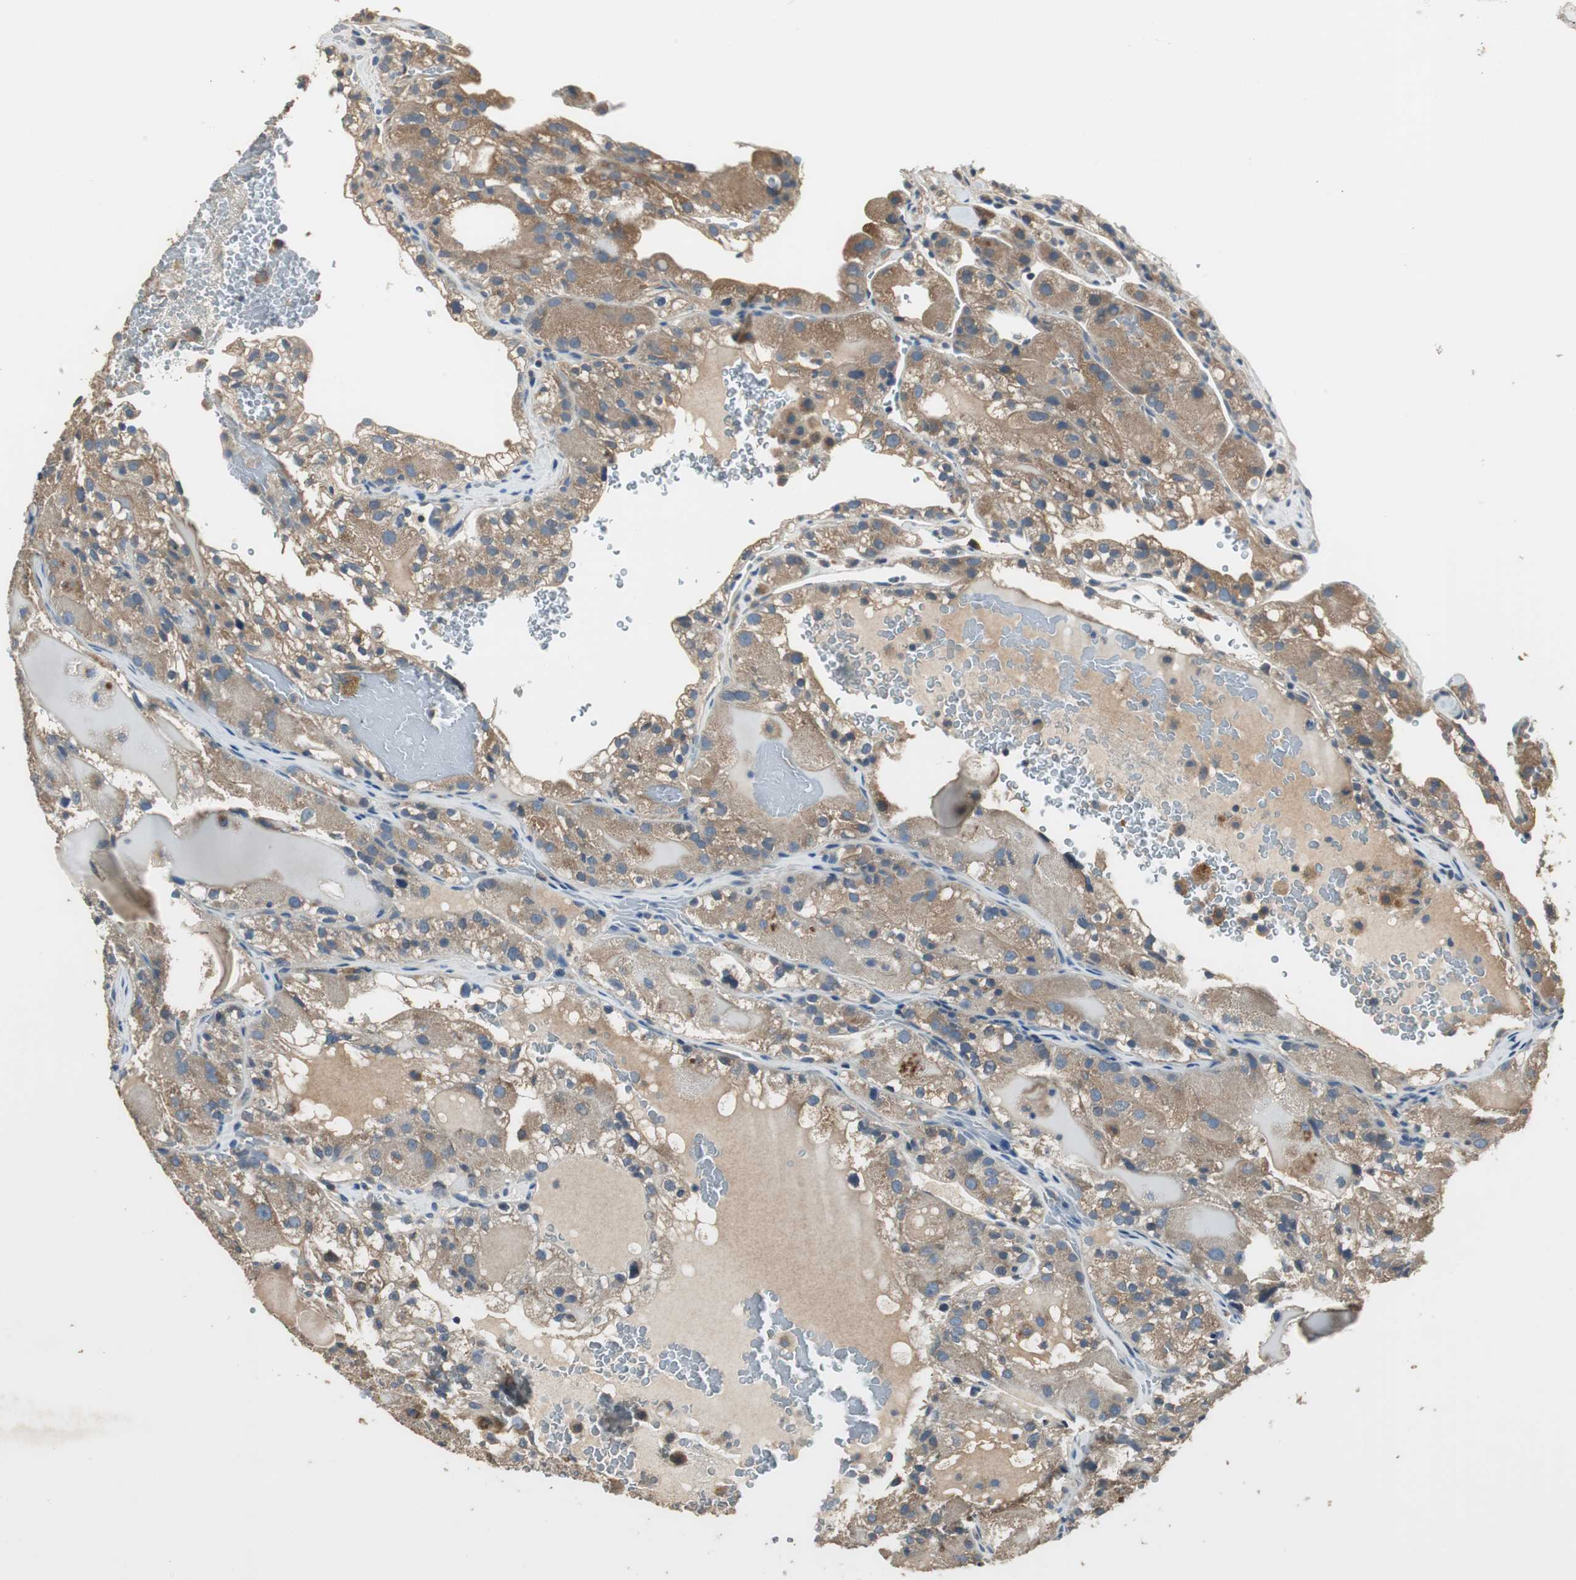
{"staining": {"intensity": "moderate", "quantity": ">75%", "location": "cytoplasmic/membranous"}, "tissue": "renal cancer", "cell_type": "Tumor cells", "image_type": "cancer", "snomed": [{"axis": "morphology", "description": "Normal tissue, NOS"}, {"axis": "morphology", "description": "Adenocarcinoma, NOS"}, {"axis": "topography", "description": "Kidney"}], "caption": "Immunohistochemical staining of human adenocarcinoma (renal) demonstrates medium levels of moderate cytoplasmic/membranous staining in about >75% of tumor cells.", "gene": "MSTO1", "patient": {"sex": "male", "age": 61}}